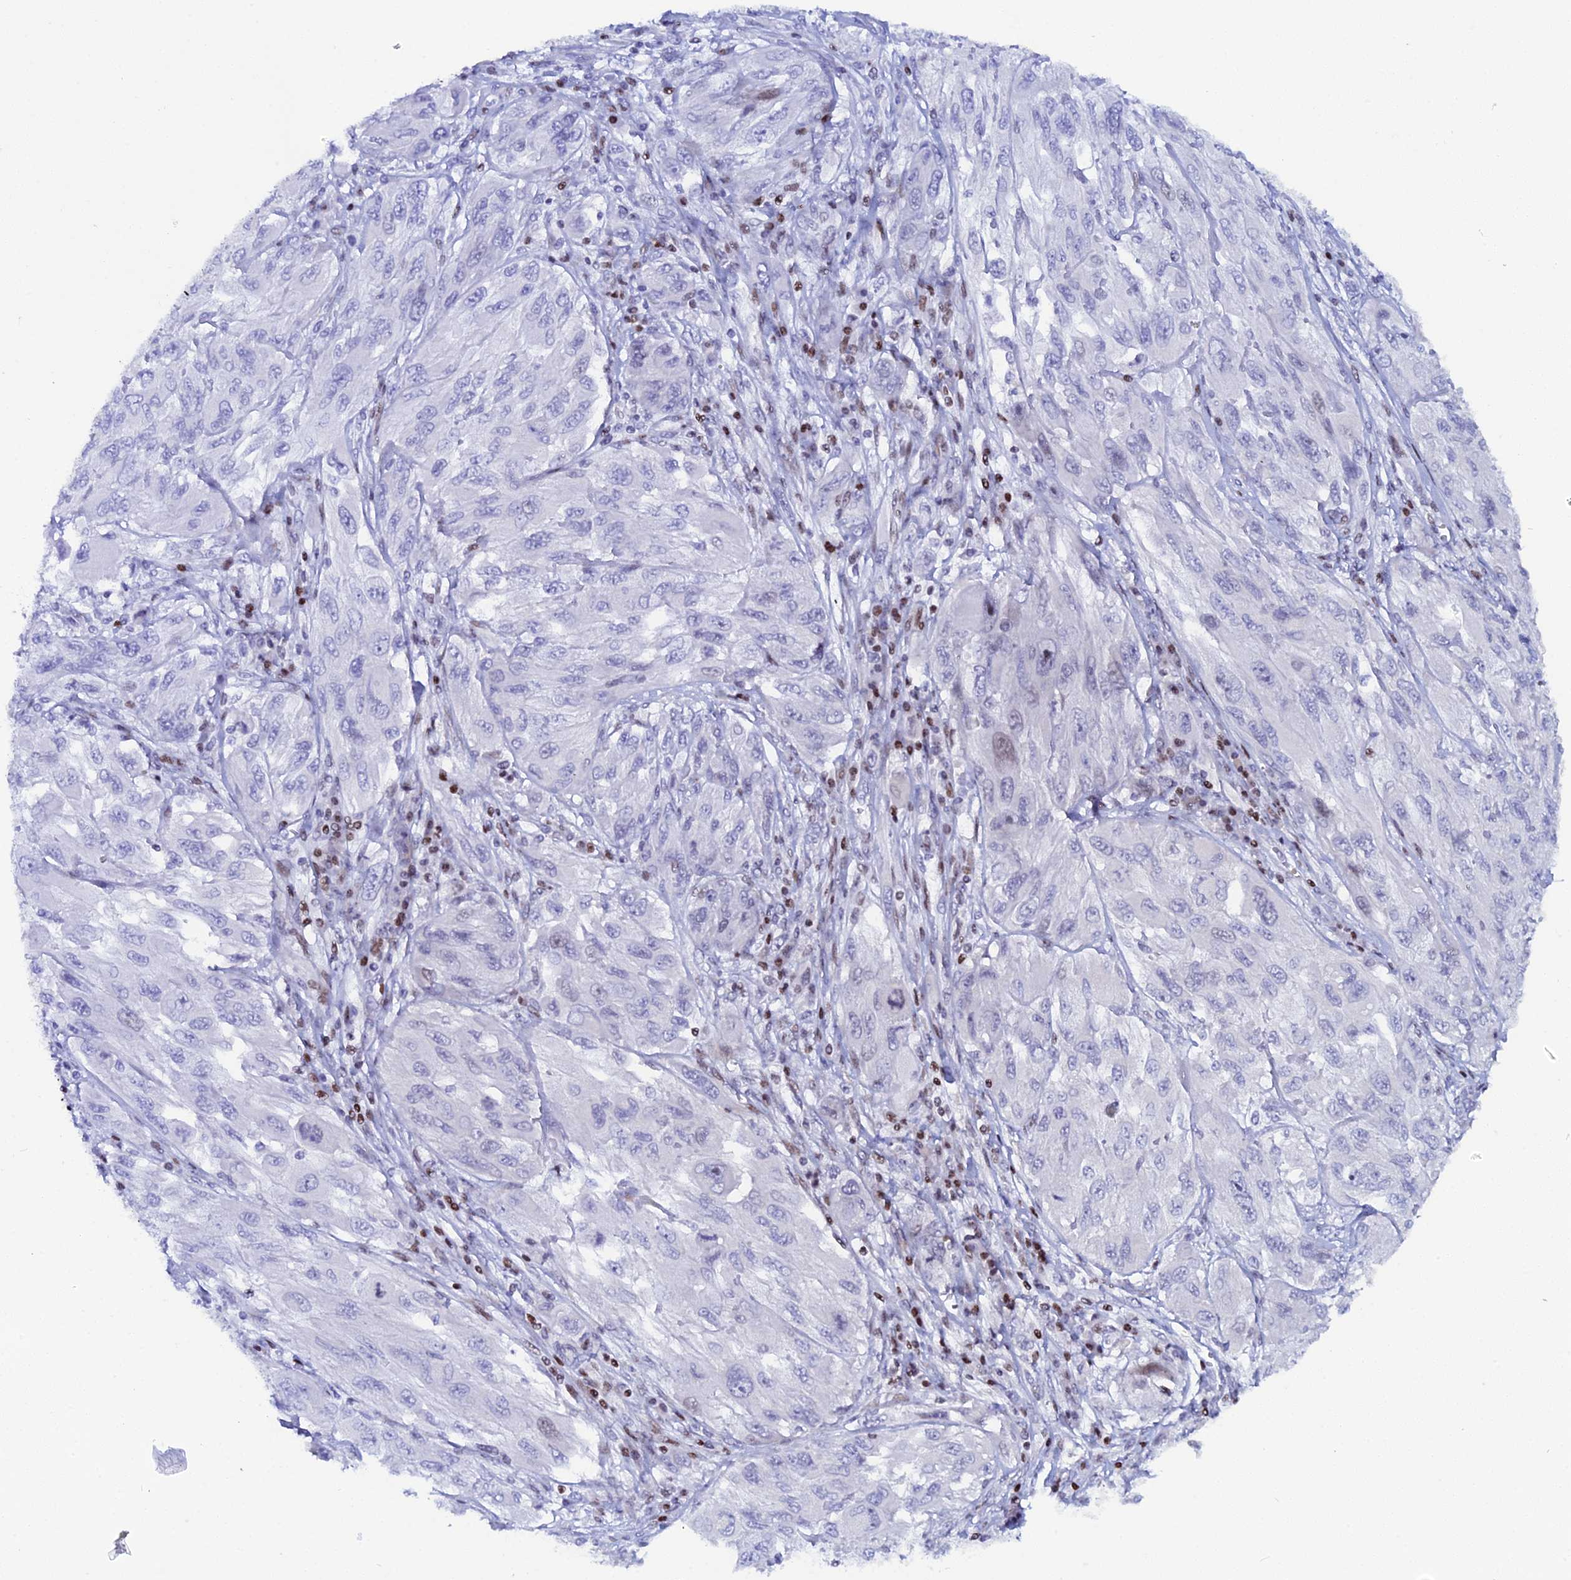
{"staining": {"intensity": "negative", "quantity": "none", "location": "none"}, "tissue": "melanoma", "cell_type": "Tumor cells", "image_type": "cancer", "snomed": [{"axis": "morphology", "description": "Malignant melanoma, NOS"}, {"axis": "topography", "description": "Skin"}], "caption": "Immunohistochemical staining of human melanoma displays no significant staining in tumor cells. (DAB immunohistochemistry (IHC) visualized using brightfield microscopy, high magnification).", "gene": "MYNN", "patient": {"sex": "female", "age": 91}}